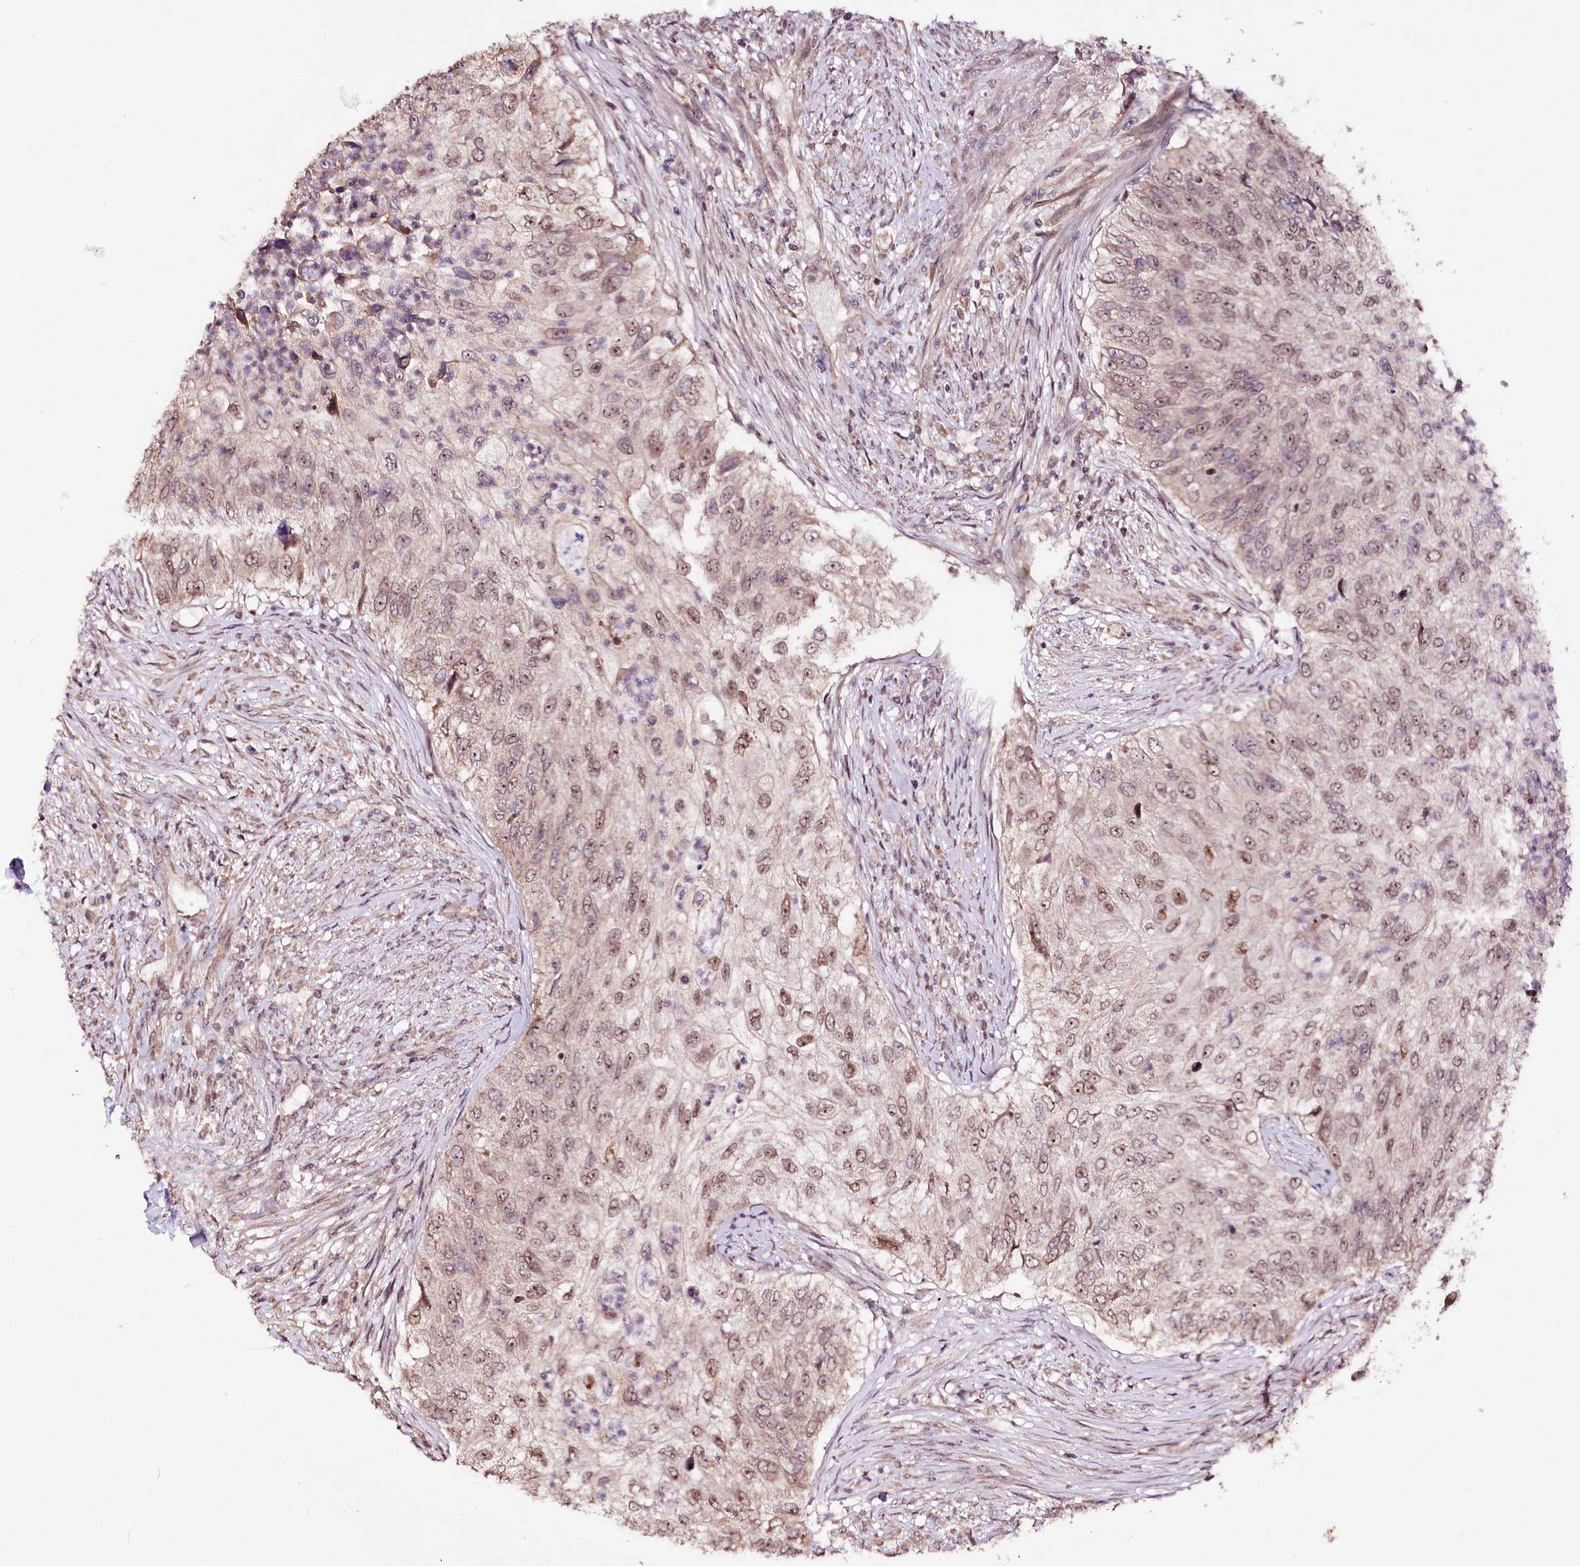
{"staining": {"intensity": "weak", "quantity": "25%-75%", "location": "nuclear"}, "tissue": "urothelial cancer", "cell_type": "Tumor cells", "image_type": "cancer", "snomed": [{"axis": "morphology", "description": "Urothelial carcinoma, High grade"}, {"axis": "topography", "description": "Urinary bladder"}], "caption": "A brown stain shows weak nuclear expression of a protein in human urothelial cancer tumor cells.", "gene": "DMP1", "patient": {"sex": "female", "age": 60}}